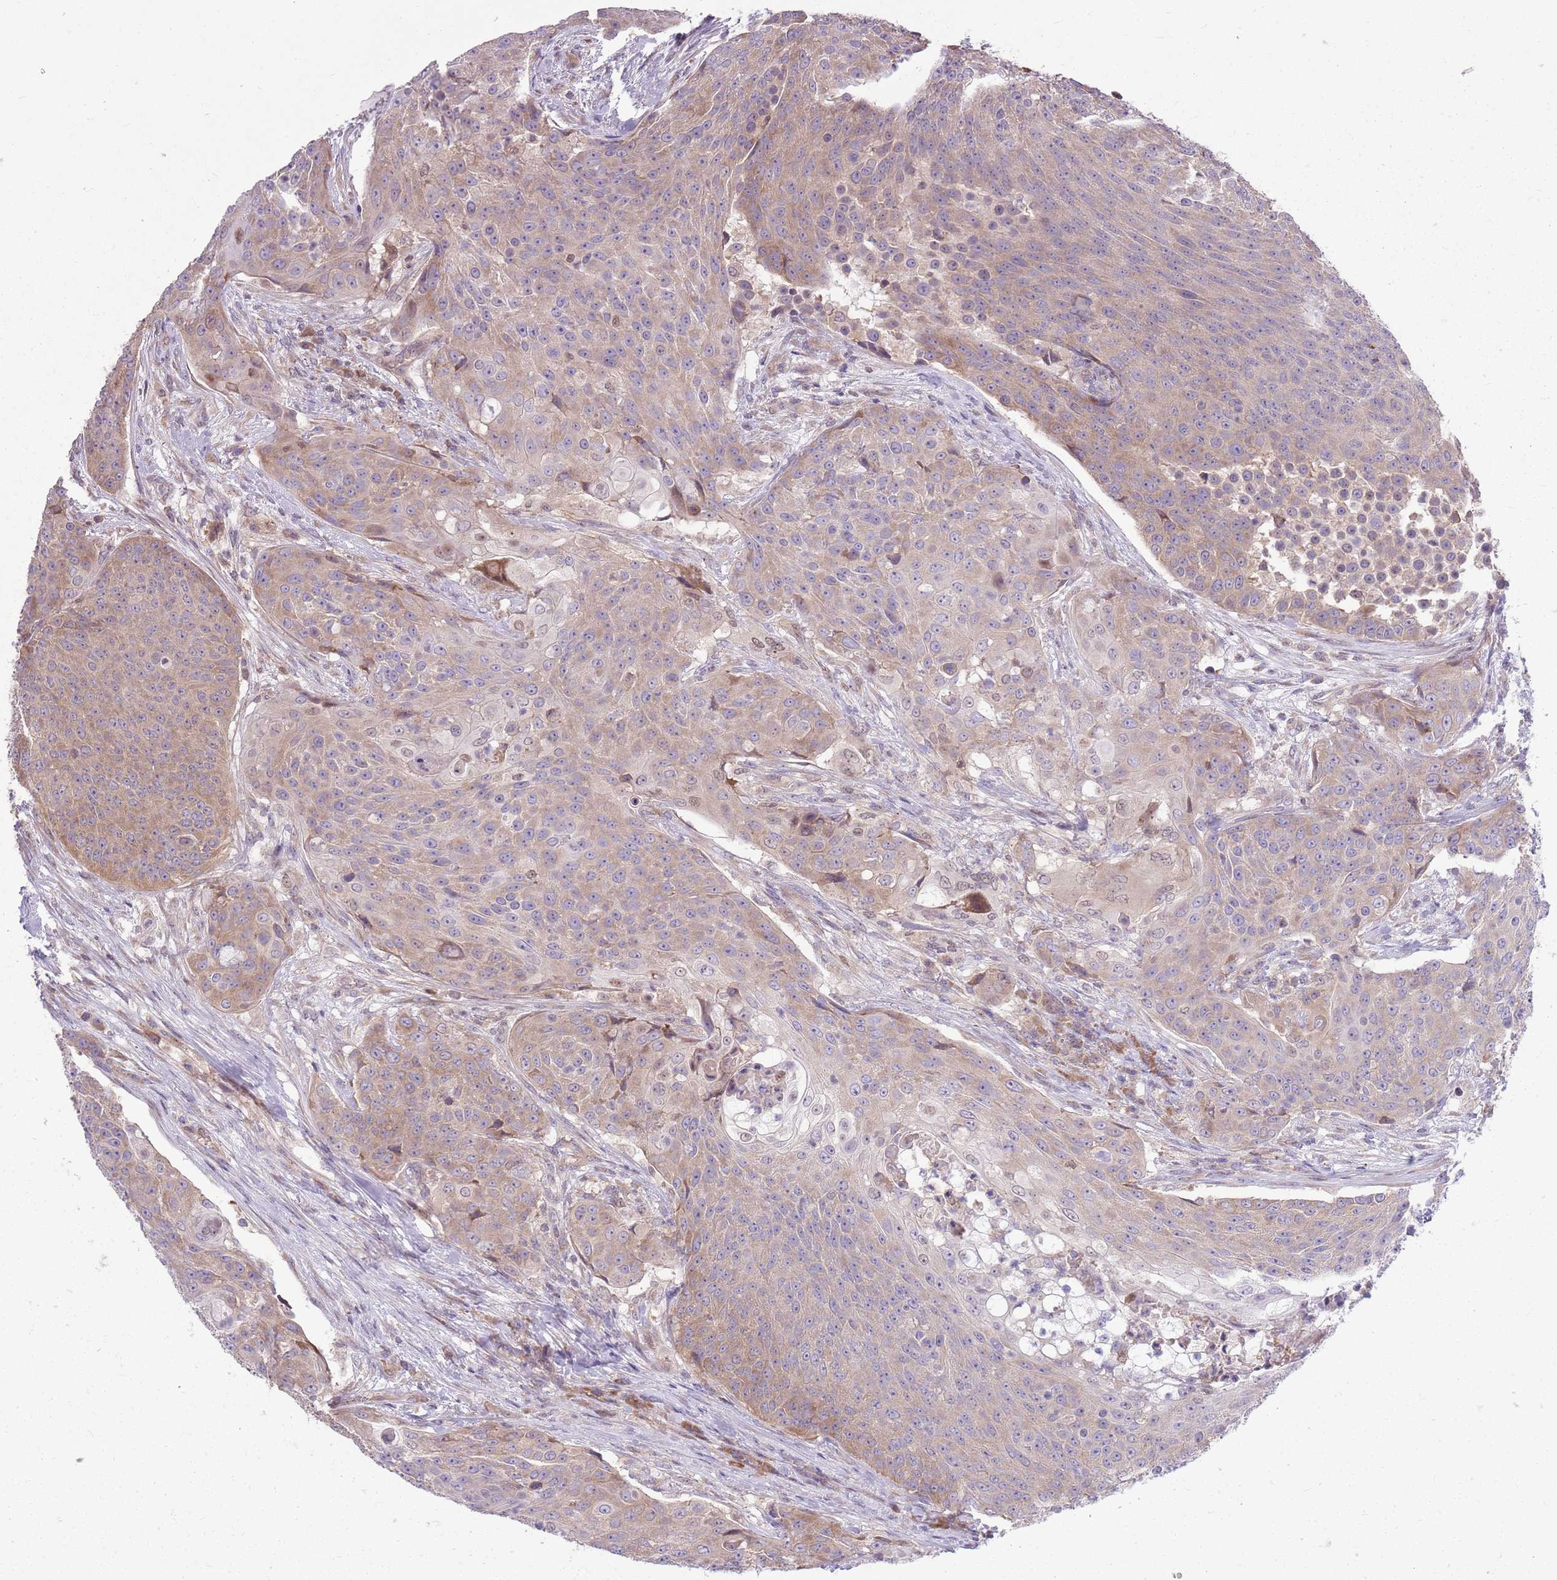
{"staining": {"intensity": "moderate", "quantity": "25%-75%", "location": "cytoplasmic/membranous"}, "tissue": "urothelial cancer", "cell_type": "Tumor cells", "image_type": "cancer", "snomed": [{"axis": "morphology", "description": "Urothelial carcinoma, High grade"}, {"axis": "topography", "description": "Urinary bladder"}], "caption": "A medium amount of moderate cytoplasmic/membranous positivity is appreciated in about 25%-75% of tumor cells in urothelial carcinoma (high-grade) tissue. Nuclei are stained in blue.", "gene": "PPP1R27", "patient": {"sex": "female", "age": 63}}